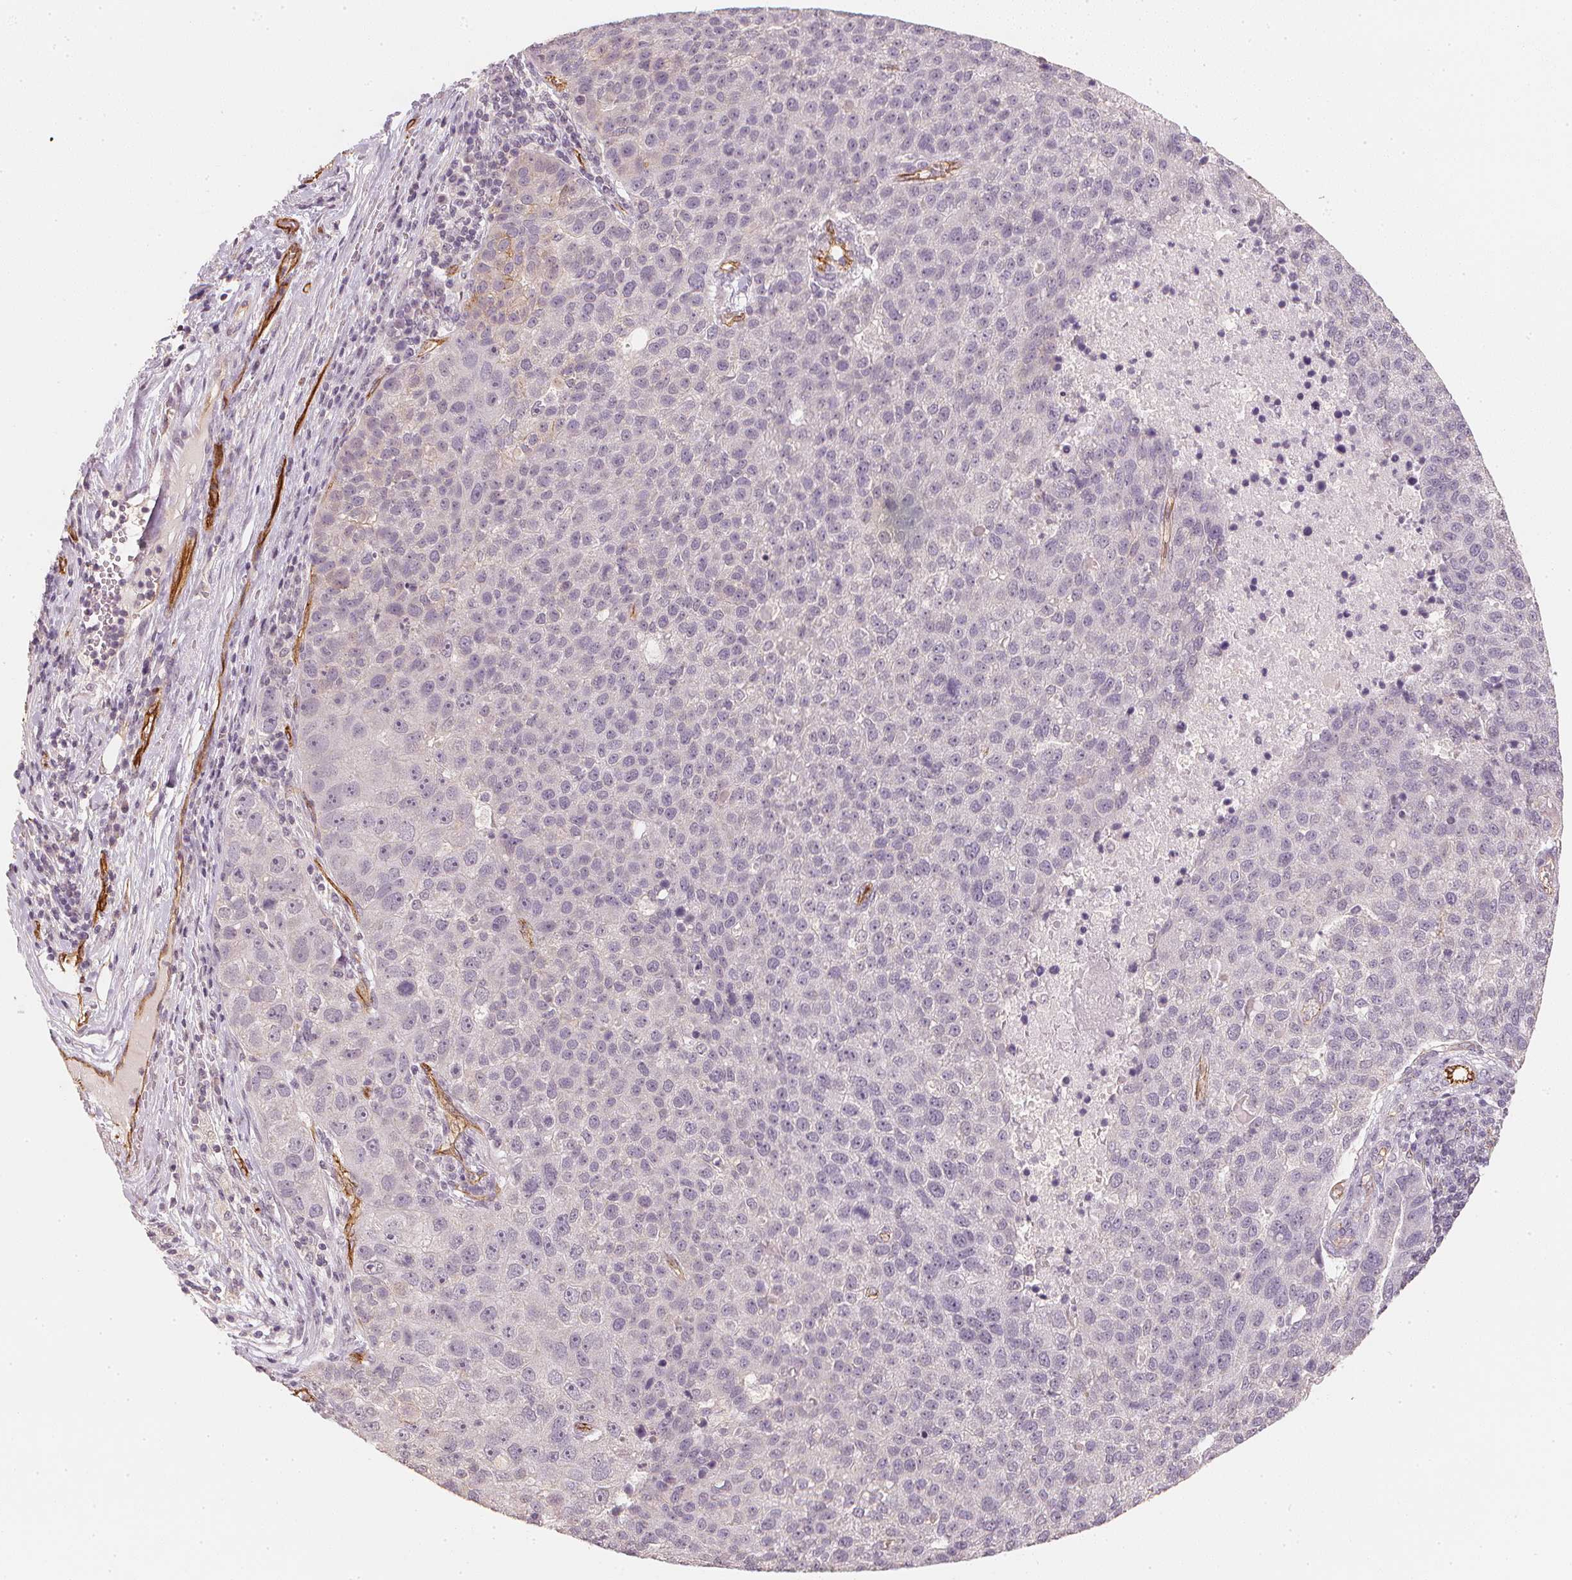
{"staining": {"intensity": "negative", "quantity": "none", "location": "none"}, "tissue": "pancreatic cancer", "cell_type": "Tumor cells", "image_type": "cancer", "snomed": [{"axis": "morphology", "description": "Adenocarcinoma, NOS"}, {"axis": "topography", "description": "Pancreas"}], "caption": "Tumor cells are negative for protein expression in human pancreatic cancer (adenocarcinoma).", "gene": "CIB1", "patient": {"sex": "female", "age": 61}}